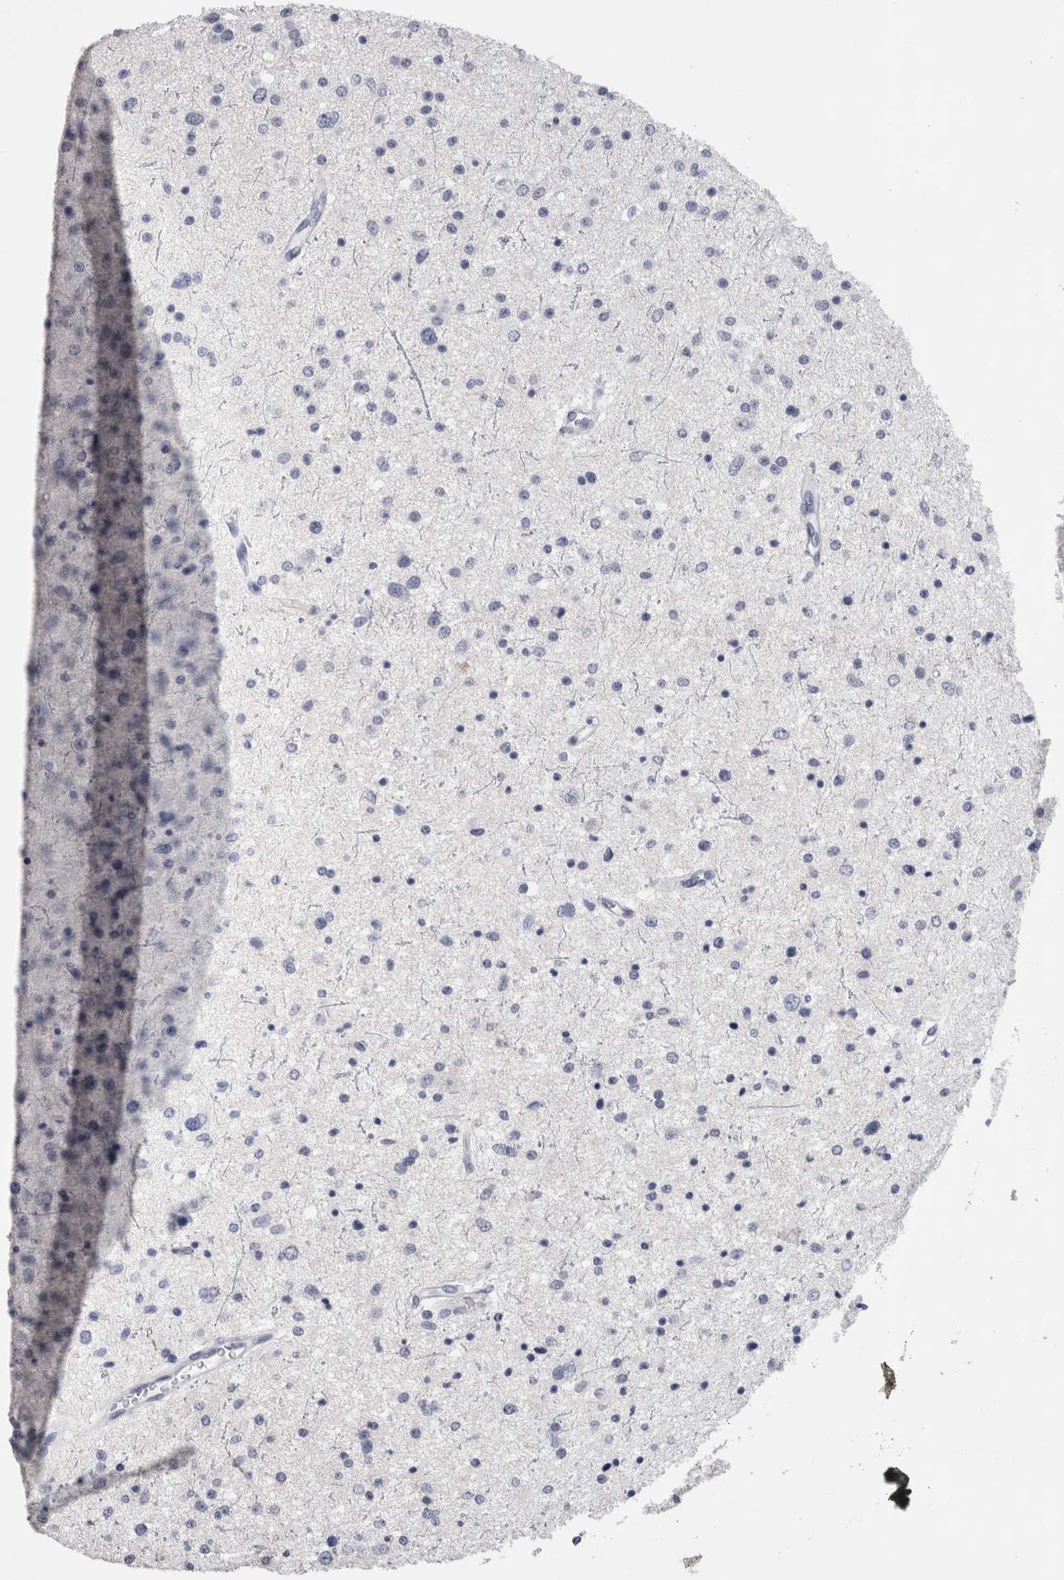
{"staining": {"intensity": "negative", "quantity": "none", "location": "none"}, "tissue": "glioma", "cell_type": "Tumor cells", "image_type": "cancer", "snomed": [{"axis": "morphology", "description": "Glioma, malignant, Low grade"}, {"axis": "topography", "description": "Brain"}], "caption": "Tumor cells are negative for protein expression in human malignant low-grade glioma. (Brightfield microscopy of DAB immunohistochemistry (IHC) at high magnification).", "gene": "CA8", "patient": {"sex": "female", "age": 37}}